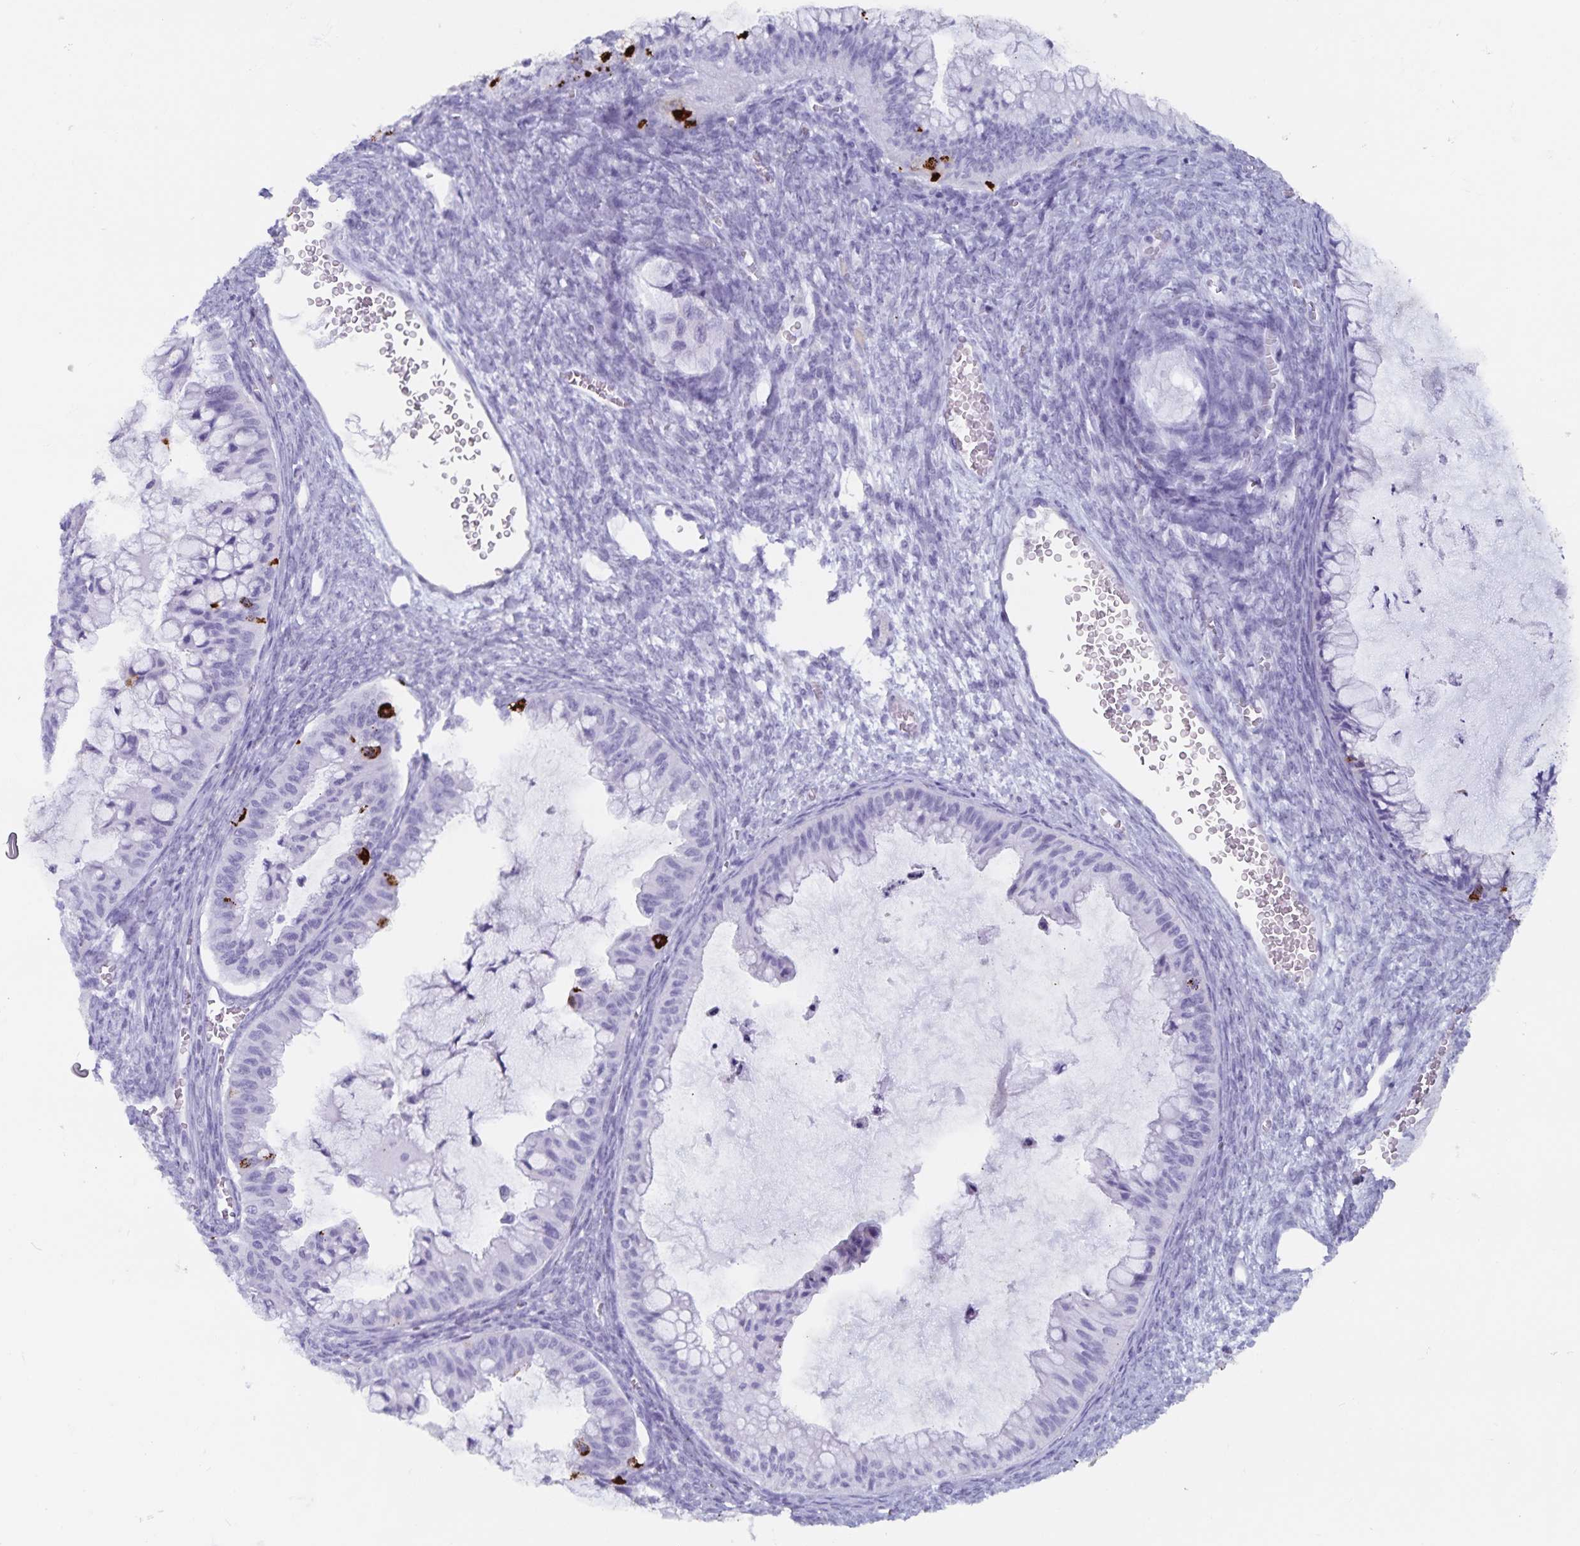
{"staining": {"intensity": "strong", "quantity": "<25%", "location": "cytoplasmic/membranous"}, "tissue": "ovarian cancer", "cell_type": "Tumor cells", "image_type": "cancer", "snomed": [{"axis": "morphology", "description": "Cystadenocarcinoma, mucinous, NOS"}, {"axis": "topography", "description": "Ovary"}], "caption": "Protein staining exhibits strong cytoplasmic/membranous positivity in about <25% of tumor cells in ovarian cancer (mucinous cystadenocarcinoma).", "gene": "GPR137", "patient": {"sex": "female", "age": 72}}